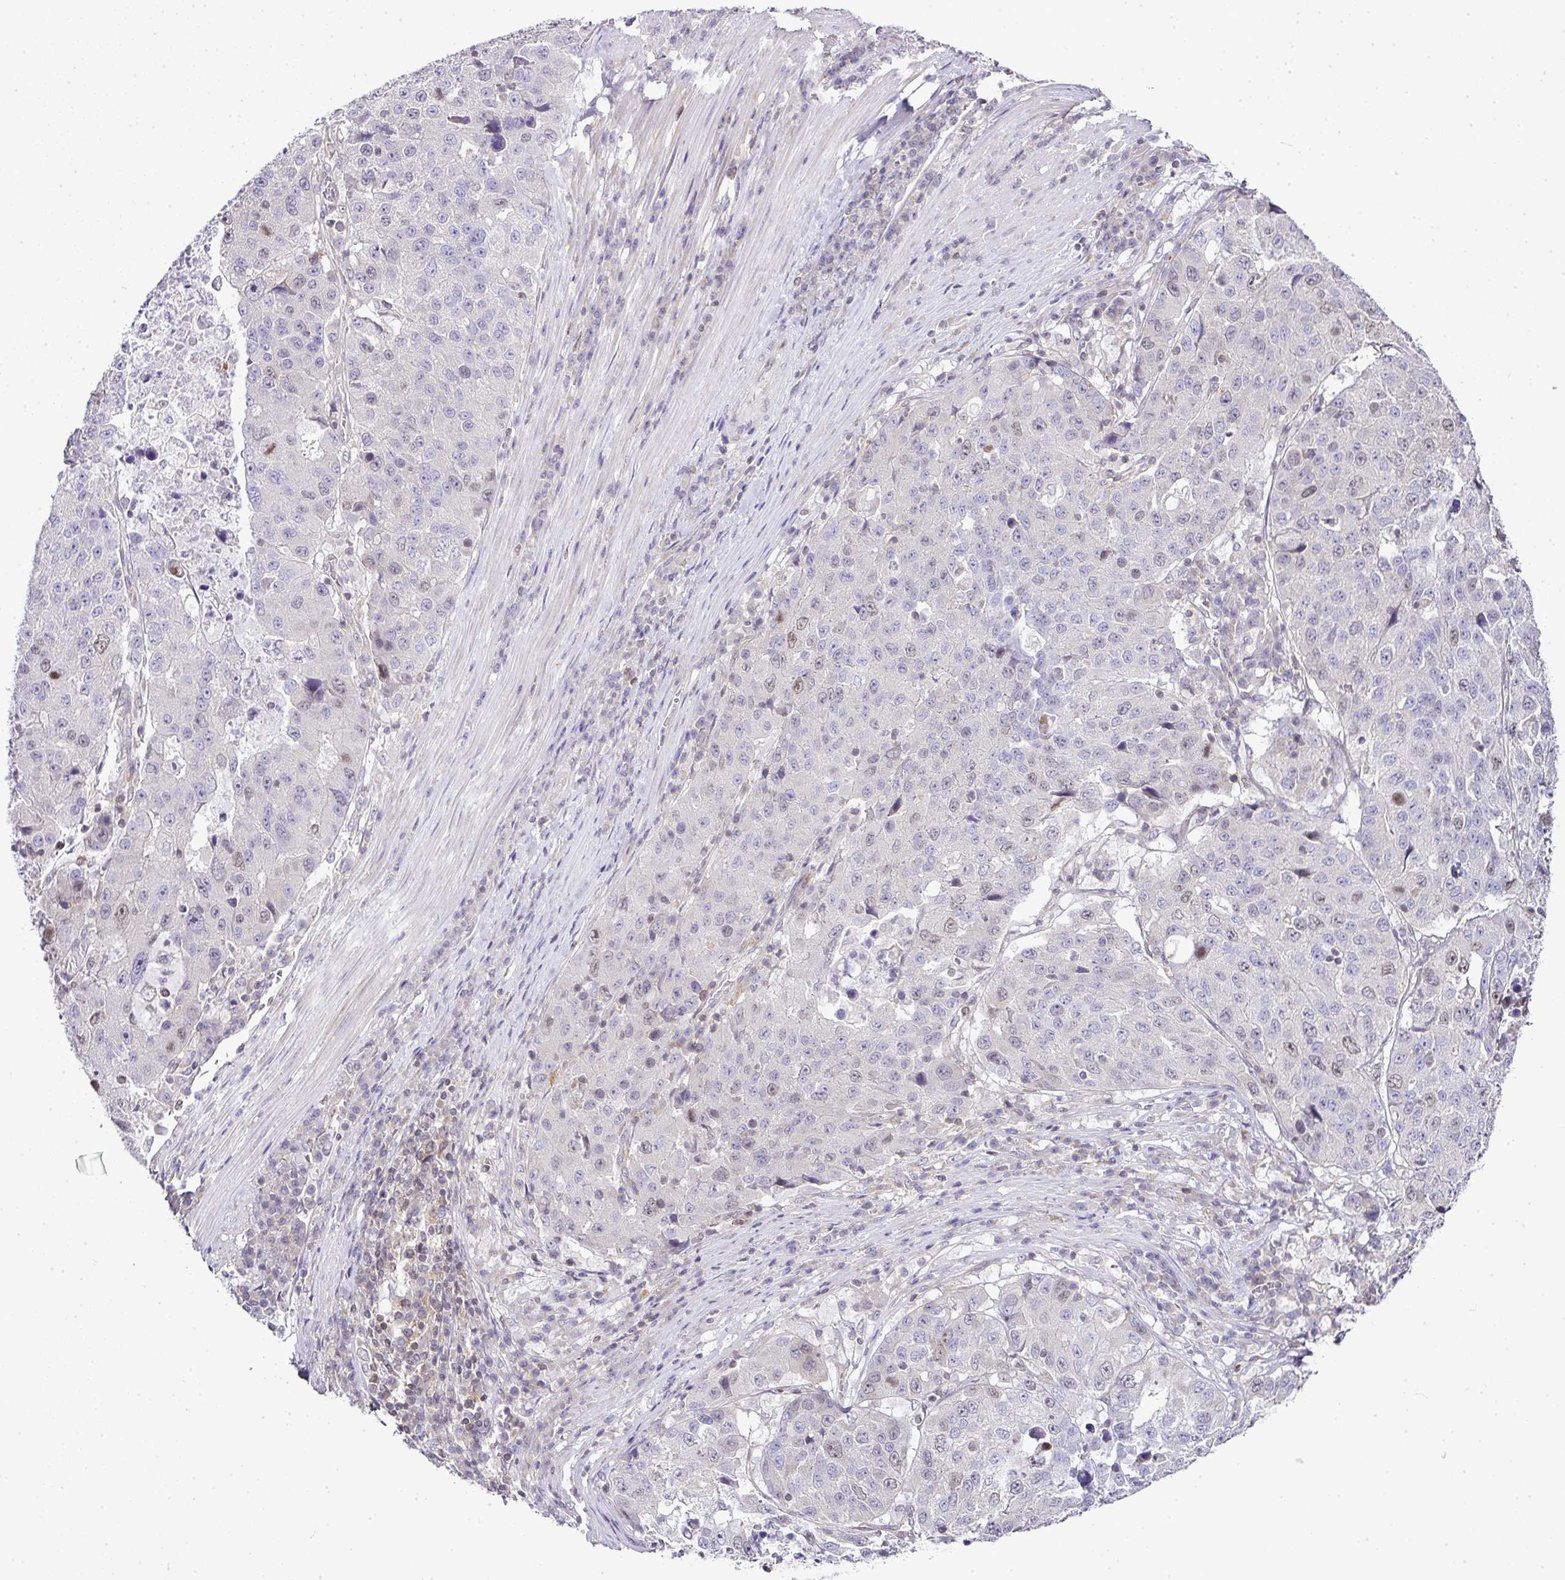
{"staining": {"intensity": "negative", "quantity": "none", "location": "none"}, "tissue": "stomach cancer", "cell_type": "Tumor cells", "image_type": "cancer", "snomed": [{"axis": "morphology", "description": "Adenocarcinoma, NOS"}, {"axis": "topography", "description": "Stomach"}], "caption": "There is no significant expression in tumor cells of stomach cancer. The staining is performed using DAB (3,3'-diaminobenzidine) brown chromogen with nuclei counter-stained in using hematoxylin.", "gene": "FAM32A", "patient": {"sex": "male", "age": 71}}